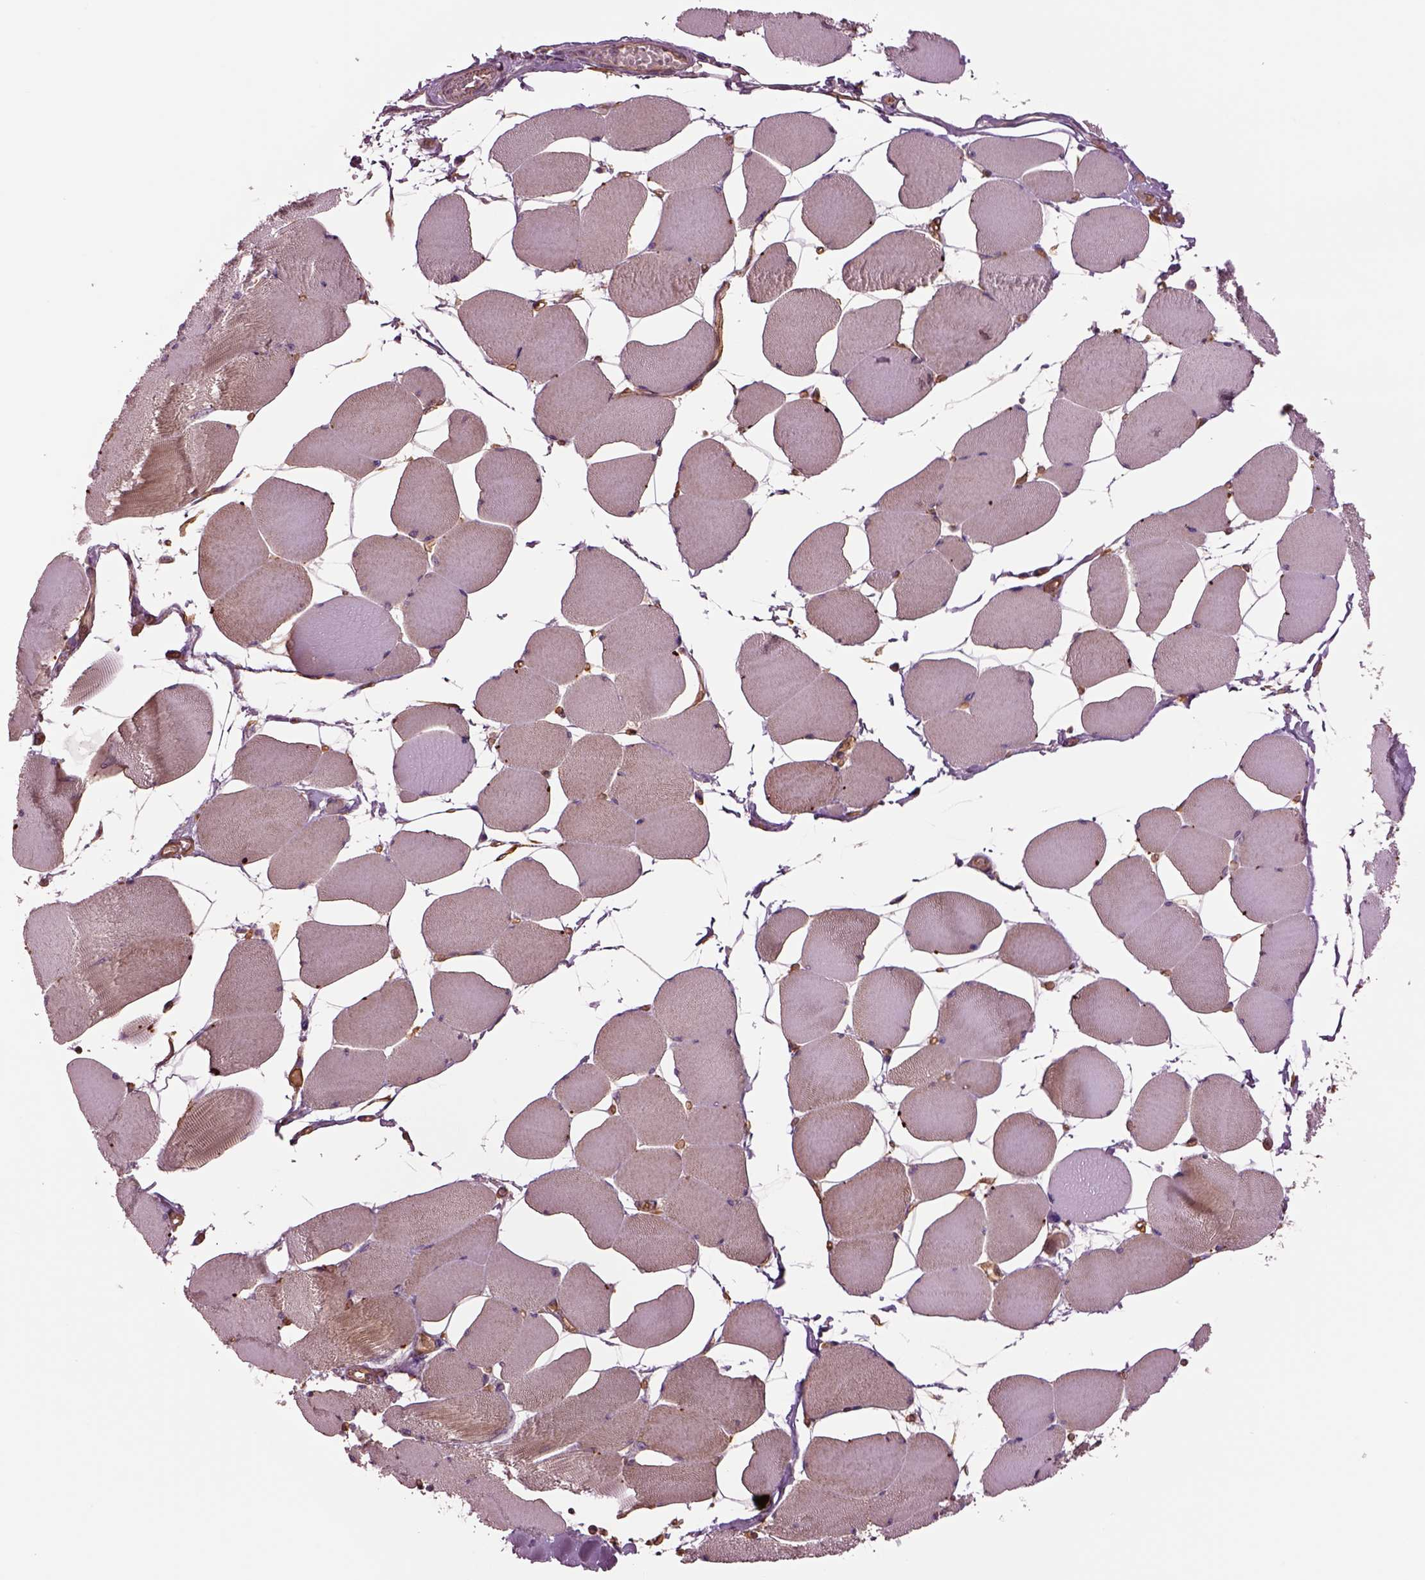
{"staining": {"intensity": "weak", "quantity": "<25%", "location": "cytoplasmic/membranous"}, "tissue": "skeletal muscle", "cell_type": "Myocytes", "image_type": "normal", "snomed": [{"axis": "morphology", "description": "Normal tissue, NOS"}, {"axis": "topography", "description": "Skeletal muscle"}], "caption": "Immunohistochemistry image of benign human skeletal muscle stained for a protein (brown), which demonstrates no staining in myocytes. (DAB (3,3'-diaminobenzidine) IHC visualized using brightfield microscopy, high magnification).", "gene": "HTR1B", "patient": {"sex": "female", "age": 75}}